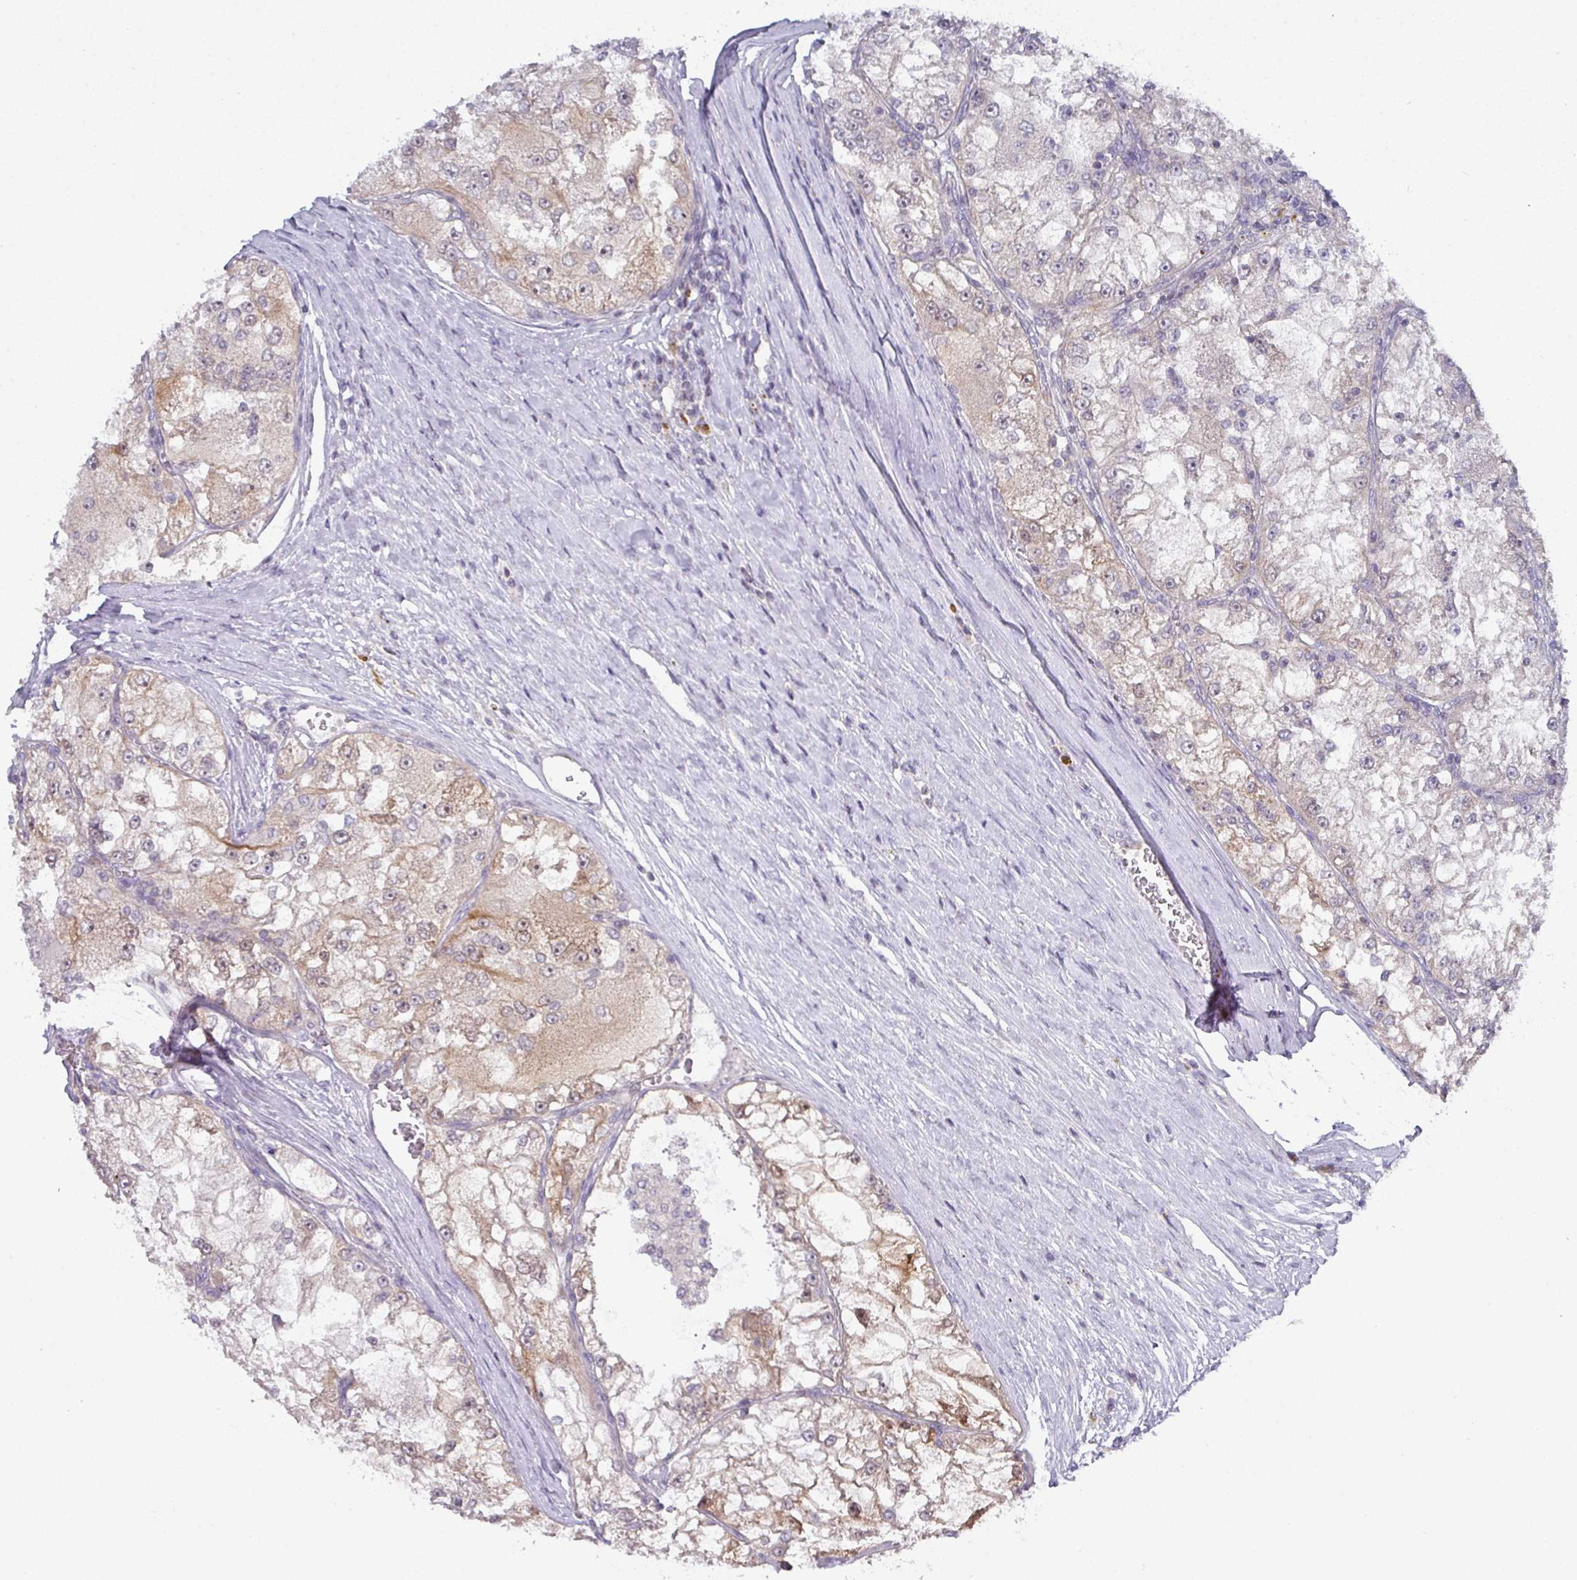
{"staining": {"intensity": "moderate", "quantity": "<25%", "location": "cytoplasmic/membranous"}, "tissue": "renal cancer", "cell_type": "Tumor cells", "image_type": "cancer", "snomed": [{"axis": "morphology", "description": "Adenocarcinoma, NOS"}, {"axis": "topography", "description": "Kidney"}], "caption": "Tumor cells exhibit low levels of moderate cytoplasmic/membranous expression in about <25% of cells in renal cancer.", "gene": "DCAF12L2", "patient": {"sex": "female", "age": 72}}